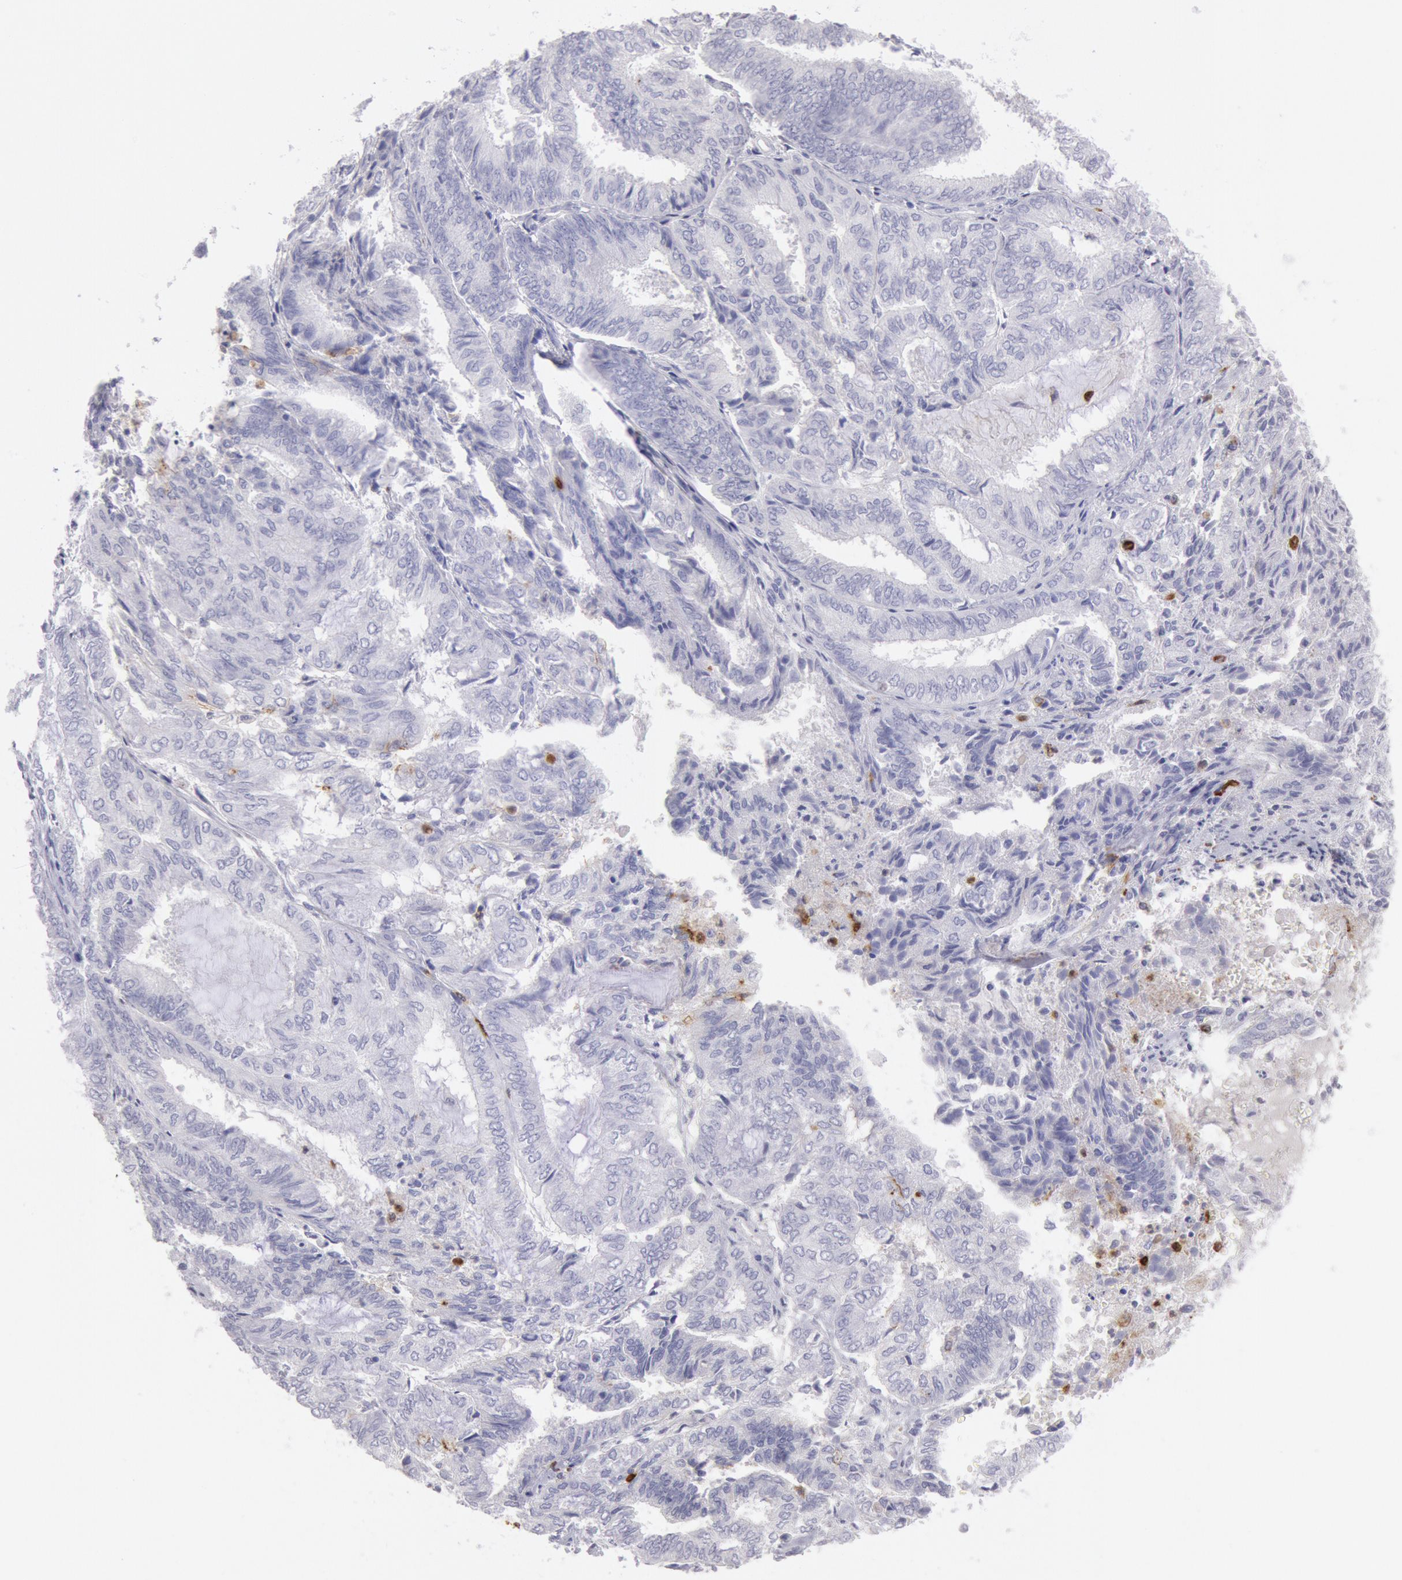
{"staining": {"intensity": "negative", "quantity": "none", "location": "none"}, "tissue": "endometrial cancer", "cell_type": "Tumor cells", "image_type": "cancer", "snomed": [{"axis": "morphology", "description": "Adenocarcinoma, NOS"}, {"axis": "topography", "description": "Endometrium"}], "caption": "IHC histopathology image of human adenocarcinoma (endometrial) stained for a protein (brown), which exhibits no positivity in tumor cells.", "gene": "FCN1", "patient": {"sex": "female", "age": 59}}